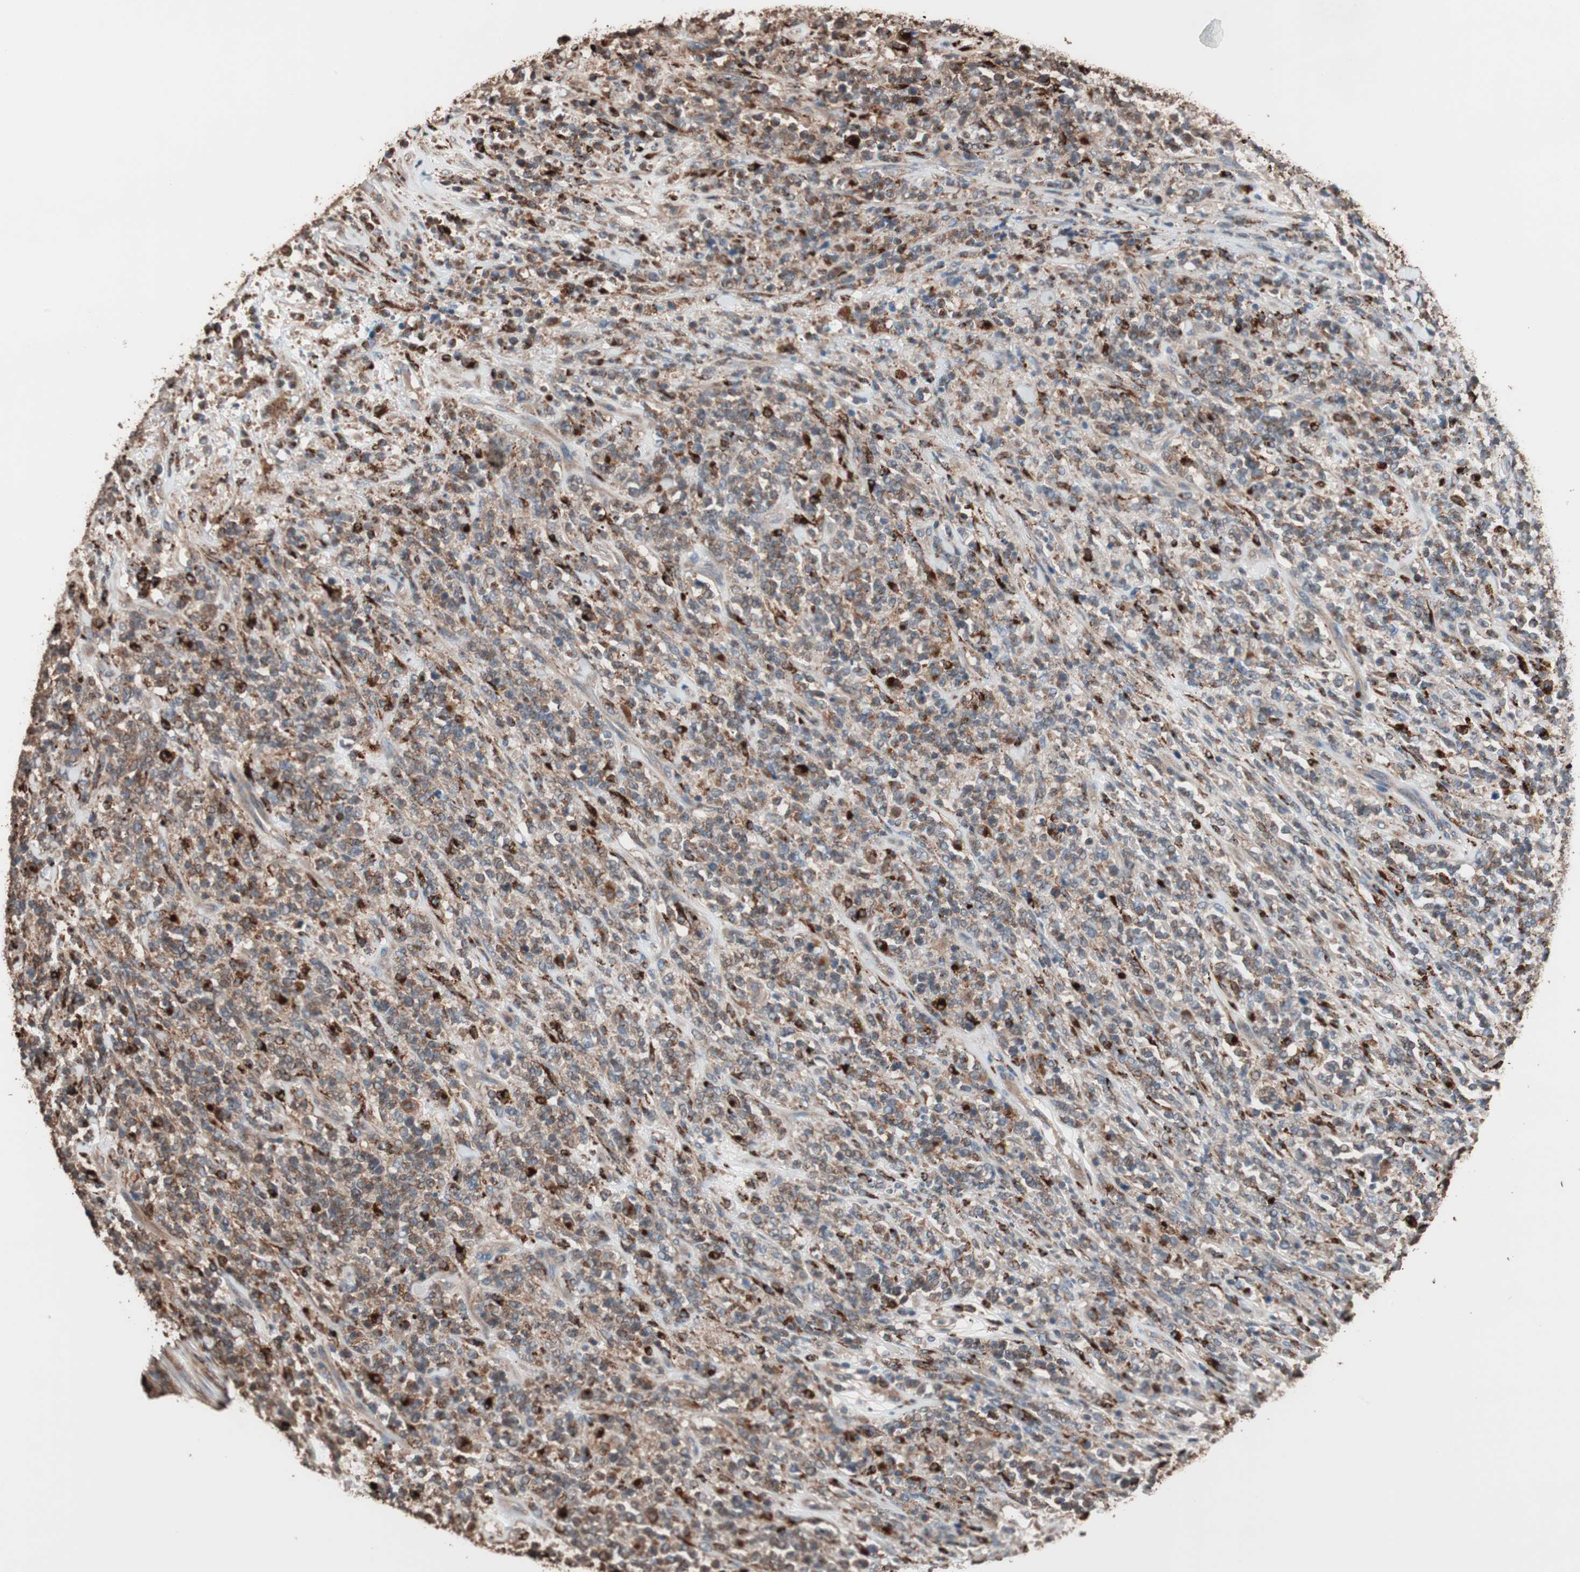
{"staining": {"intensity": "moderate", "quantity": ">75%", "location": "cytoplasmic/membranous,nuclear"}, "tissue": "lymphoma", "cell_type": "Tumor cells", "image_type": "cancer", "snomed": [{"axis": "morphology", "description": "Malignant lymphoma, non-Hodgkin's type, High grade"}, {"axis": "topography", "description": "Soft tissue"}], "caption": "DAB immunohistochemical staining of lymphoma exhibits moderate cytoplasmic/membranous and nuclear protein positivity in approximately >75% of tumor cells.", "gene": "CCT3", "patient": {"sex": "male", "age": 18}}